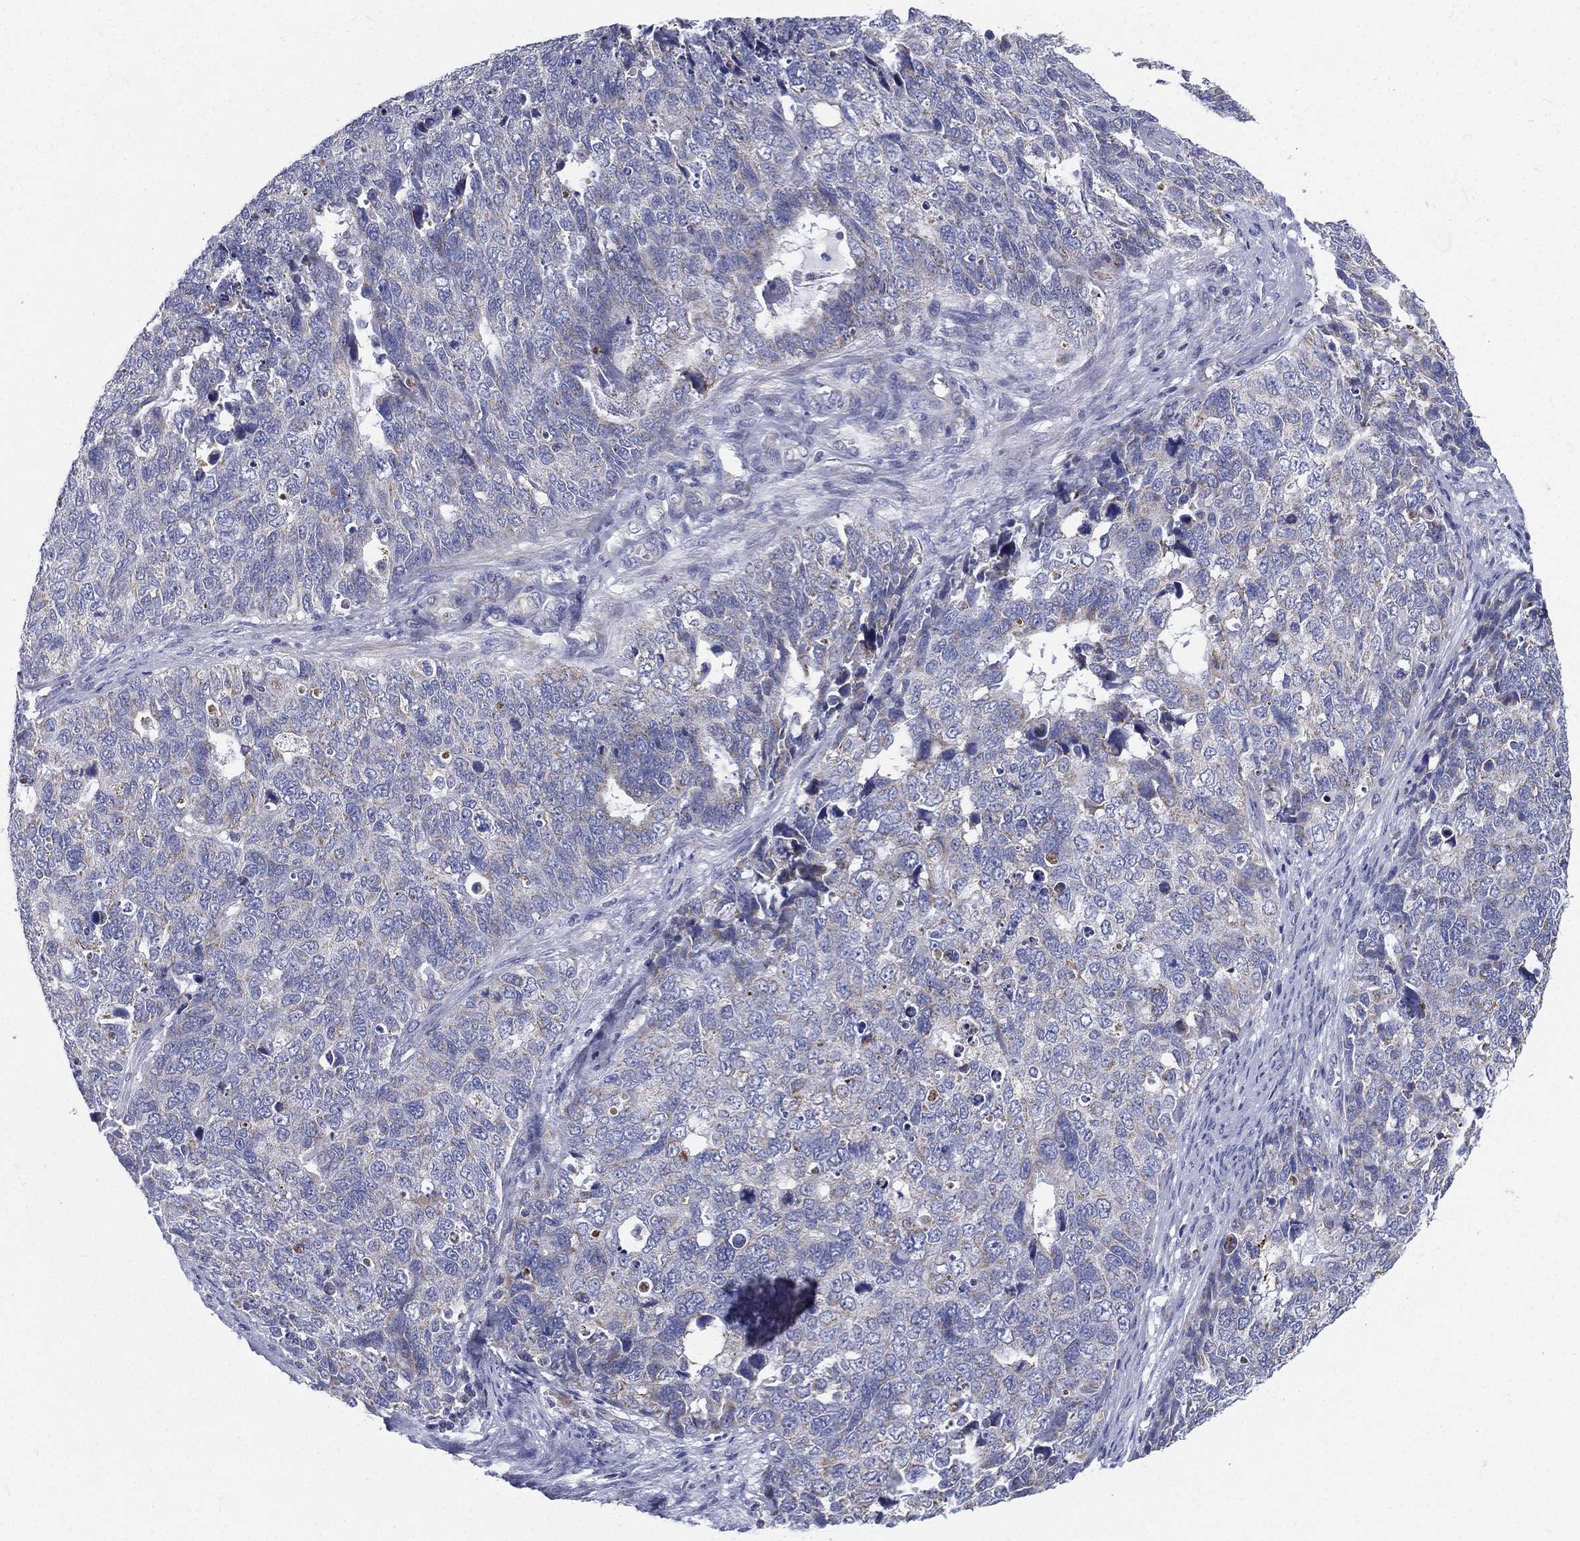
{"staining": {"intensity": "negative", "quantity": "none", "location": "none"}, "tissue": "cervical cancer", "cell_type": "Tumor cells", "image_type": "cancer", "snomed": [{"axis": "morphology", "description": "Squamous cell carcinoma, NOS"}, {"axis": "topography", "description": "Cervix"}], "caption": "An immunohistochemistry (IHC) micrograph of squamous cell carcinoma (cervical) is shown. There is no staining in tumor cells of squamous cell carcinoma (cervical). The staining was performed using DAB to visualize the protein expression in brown, while the nuclei were stained in blue with hematoxylin (Magnification: 20x).", "gene": "PWWP3A", "patient": {"sex": "female", "age": 63}}